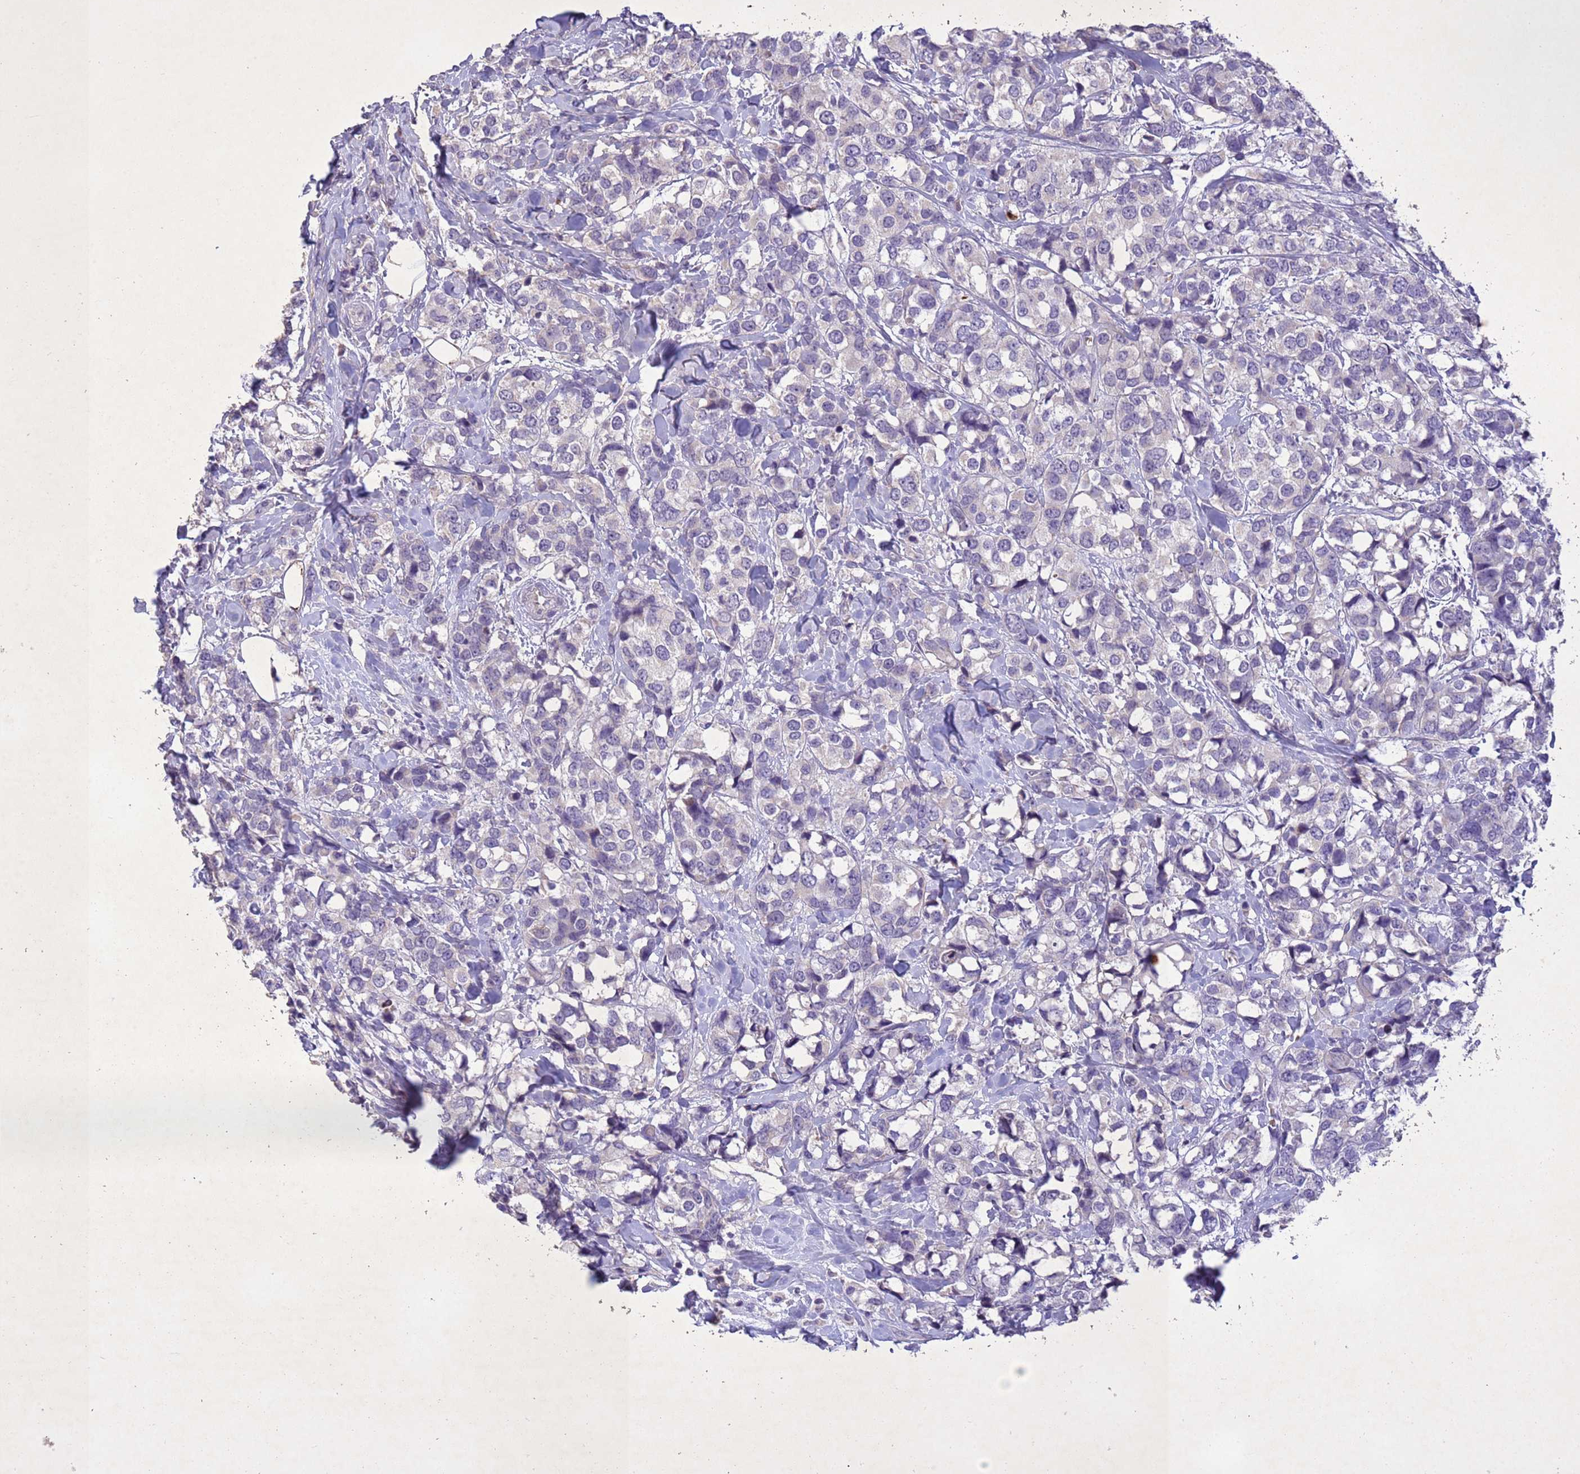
{"staining": {"intensity": "negative", "quantity": "none", "location": "none"}, "tissue": "breast cancer", "cell_type": "Tumor cells", "image_type": "cancer", "snomed": [{"axis": "morphology", "description": "Lobular carcinoma"}, {"axis": "topography", "description": "Breast"}], "caption": "Histopathology image shows no significant protein expression in tumor cells of lobular carcinoma (breast).", "gene": "NLRP11", "patient": {"sex": "female", "age": 59}}